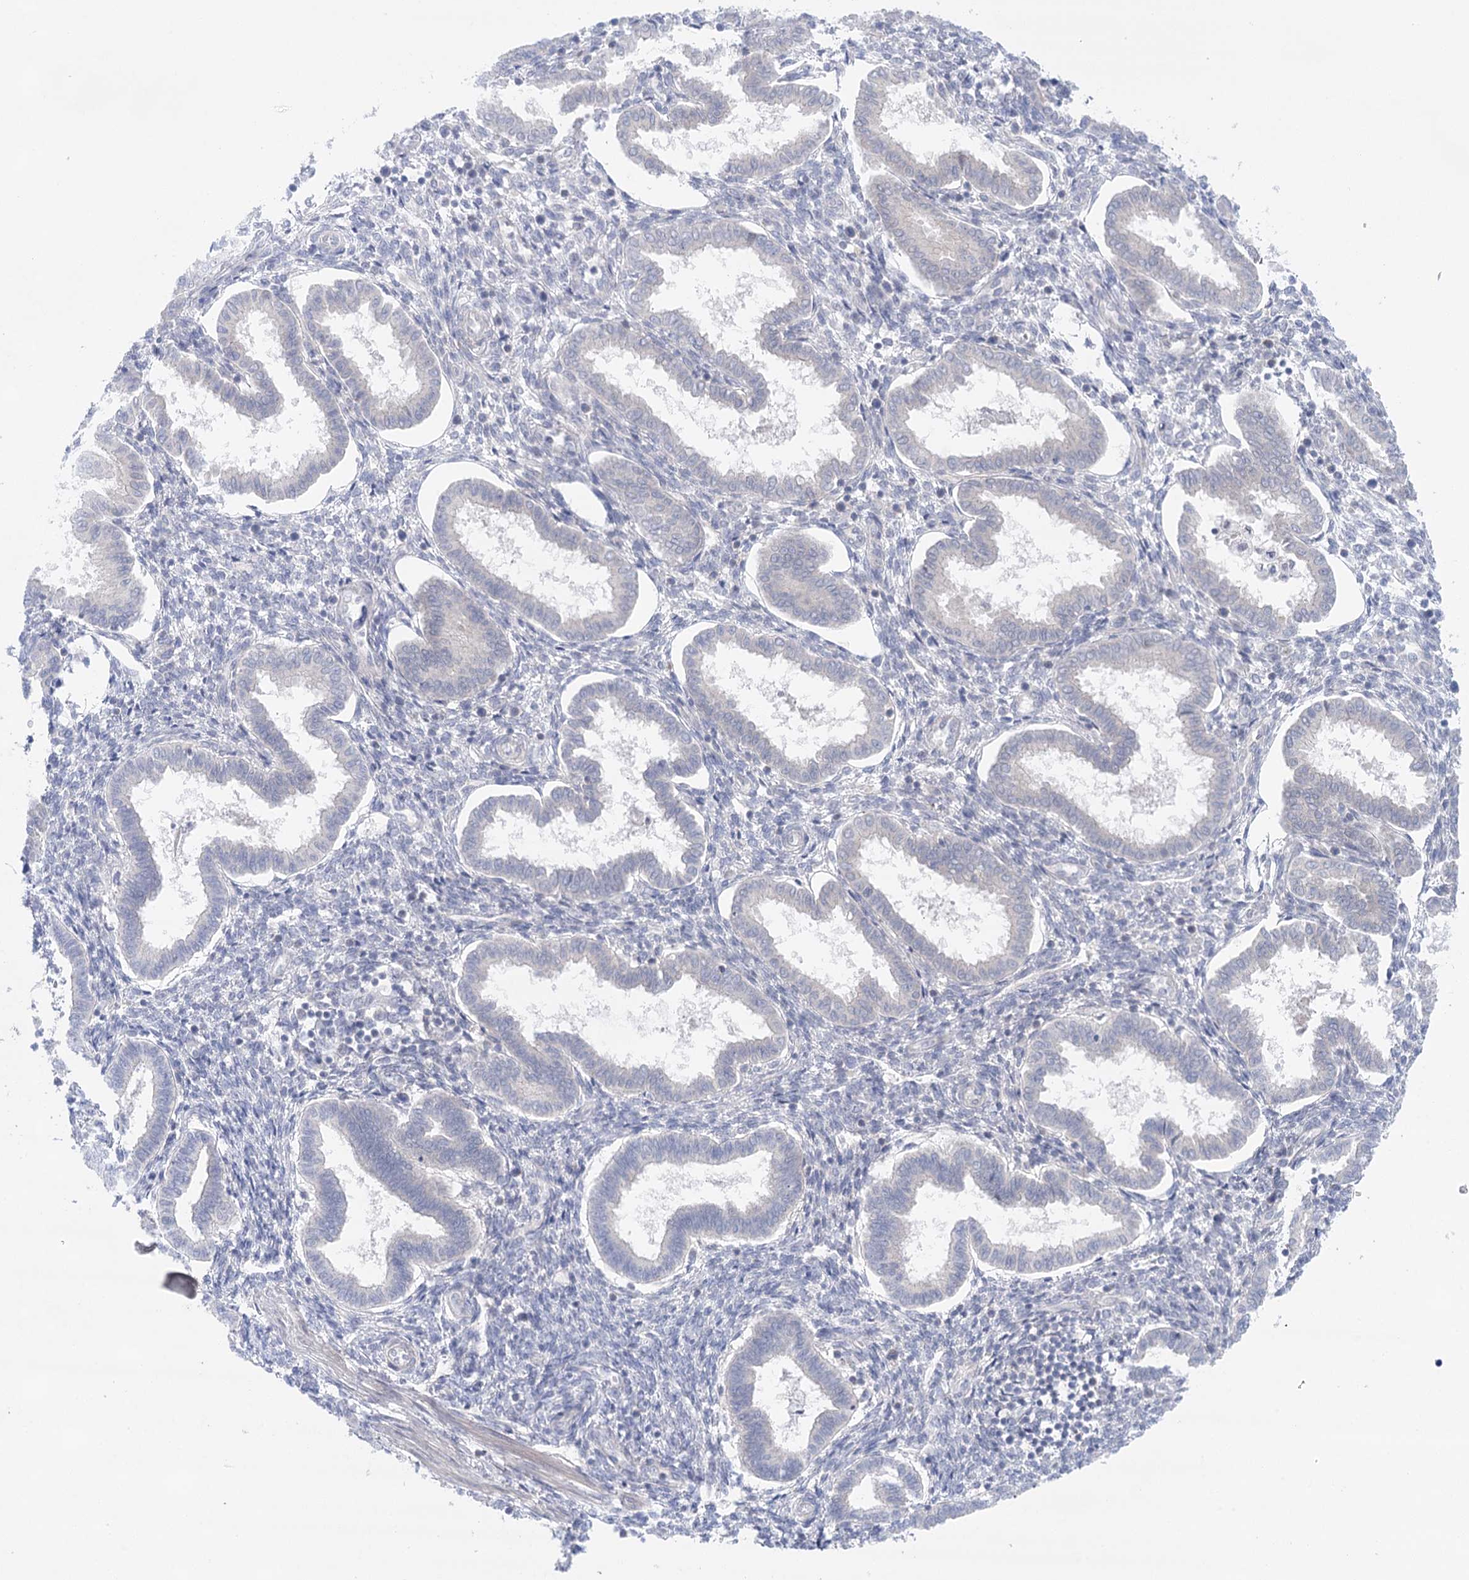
{"staining": {"intensity": "negative", "quantity": "none", "location": "none"}, "tissue": "endometrium", "cell_type": "Cells in endometrial stroma", "image_type": "normal", "snomed": [{"axis": "morphology", "description": "Normal tissue, NOS"}, {"axis": "topography", "description": "Endometrium"}], "caption": "DAB immunohistochemical staining of unremarkable endometrium demonstrates no significant expression in cells in endometrial stroma.", "gene": "LALBA", "patient": {"sex": "female", "age": 24}}